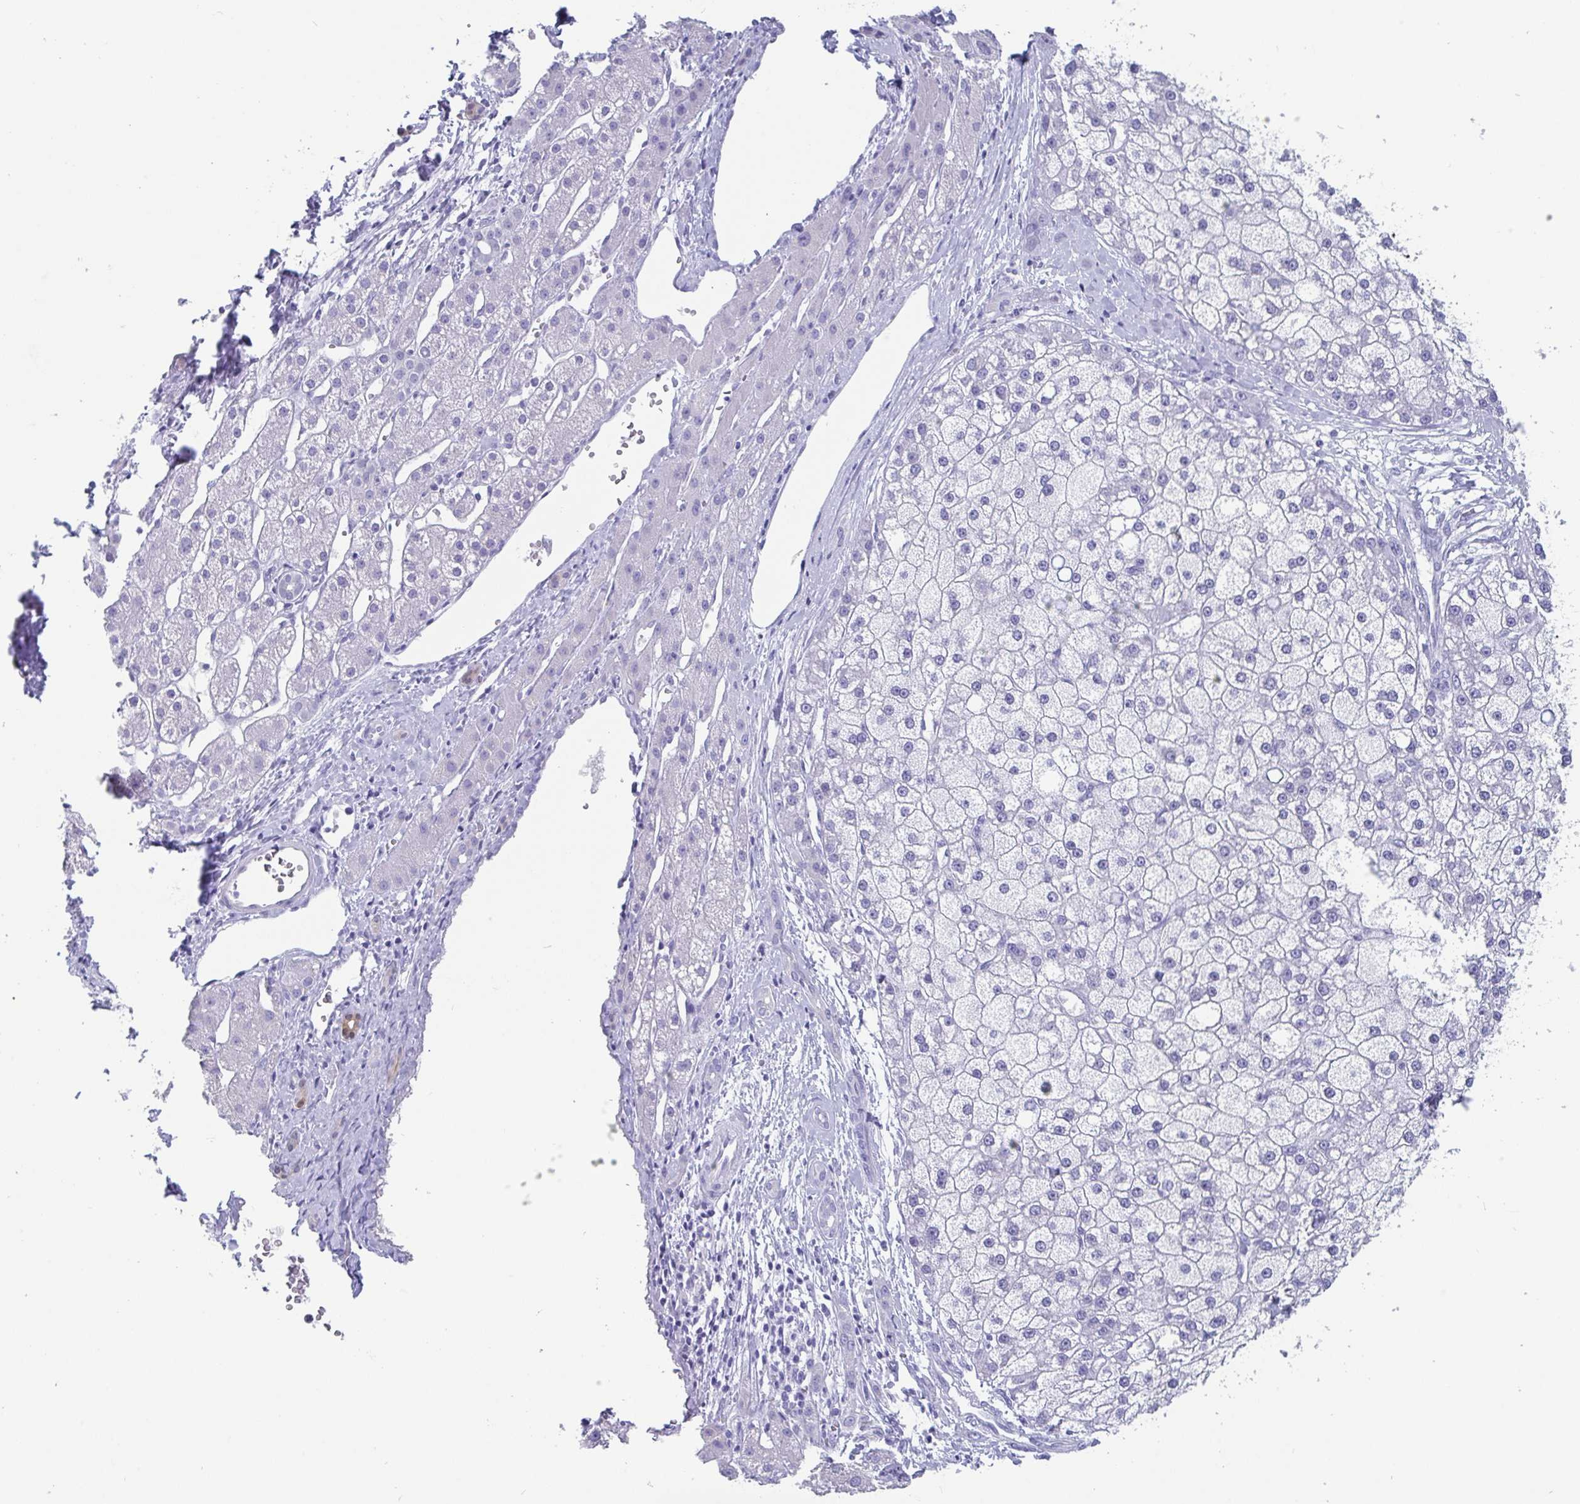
{"staining": {"intensity": "negative", "quantity": "none", "location": "none"}, "tissue": "liver cancer", "cell_type": "Tumor cells", "image_type": "cancer", "snomed": [{"axis": "morphology", "description": "Carcinoma, Hepatocellular, NOS"}, {"axis": "topography", "description": "Liver"}], "caption": "This is an immunohistochemistry (IHC) micrograph of liver cancer (hepatocellular carcinoma). There is no staining in tumor cells.", "gene": "SCGN", "patient": {"sex": "male", "age": 67}}